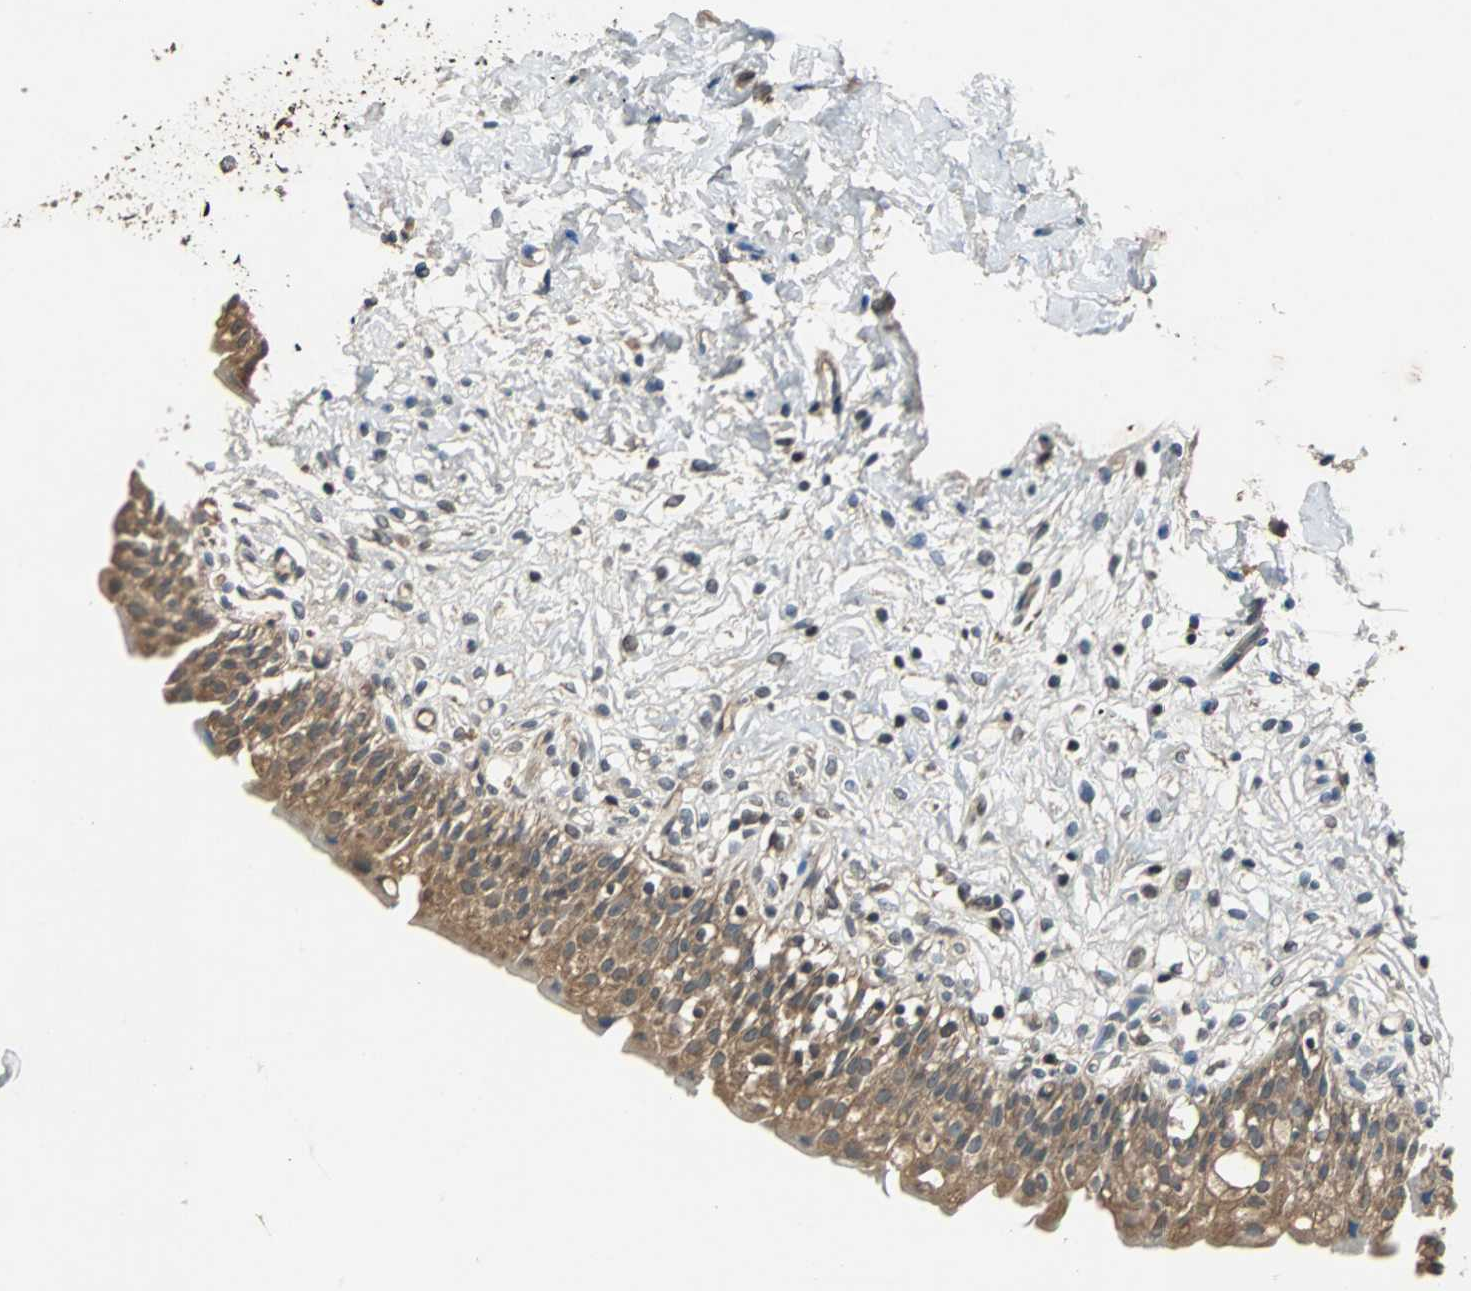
{"staining": {"intensity": "strong", "quantity": ">75%", "location": "cytoplasmic/membranous"}, "tissue": "urinary bladder", "cell_type": "Urothelial cells", "image_type": "normal", "snomed": [{"axis": "morphology", "description": "Normal tissue, NOS"}, {"axis": "topography", "description": "Urinary bladder"}], "caption": "Strong cytoplasmic/membranous protein positivity is seen in approximately >75% of urothelial cells in urinary bladder. Using DAB (3,3'-diaminobenzidine) (brown) and hematoxylin (blue) stains, captured at high magnification using brightfield microscopy.", "gene": "ABHD2", "patient": {"sex": "female", "age": 80}}